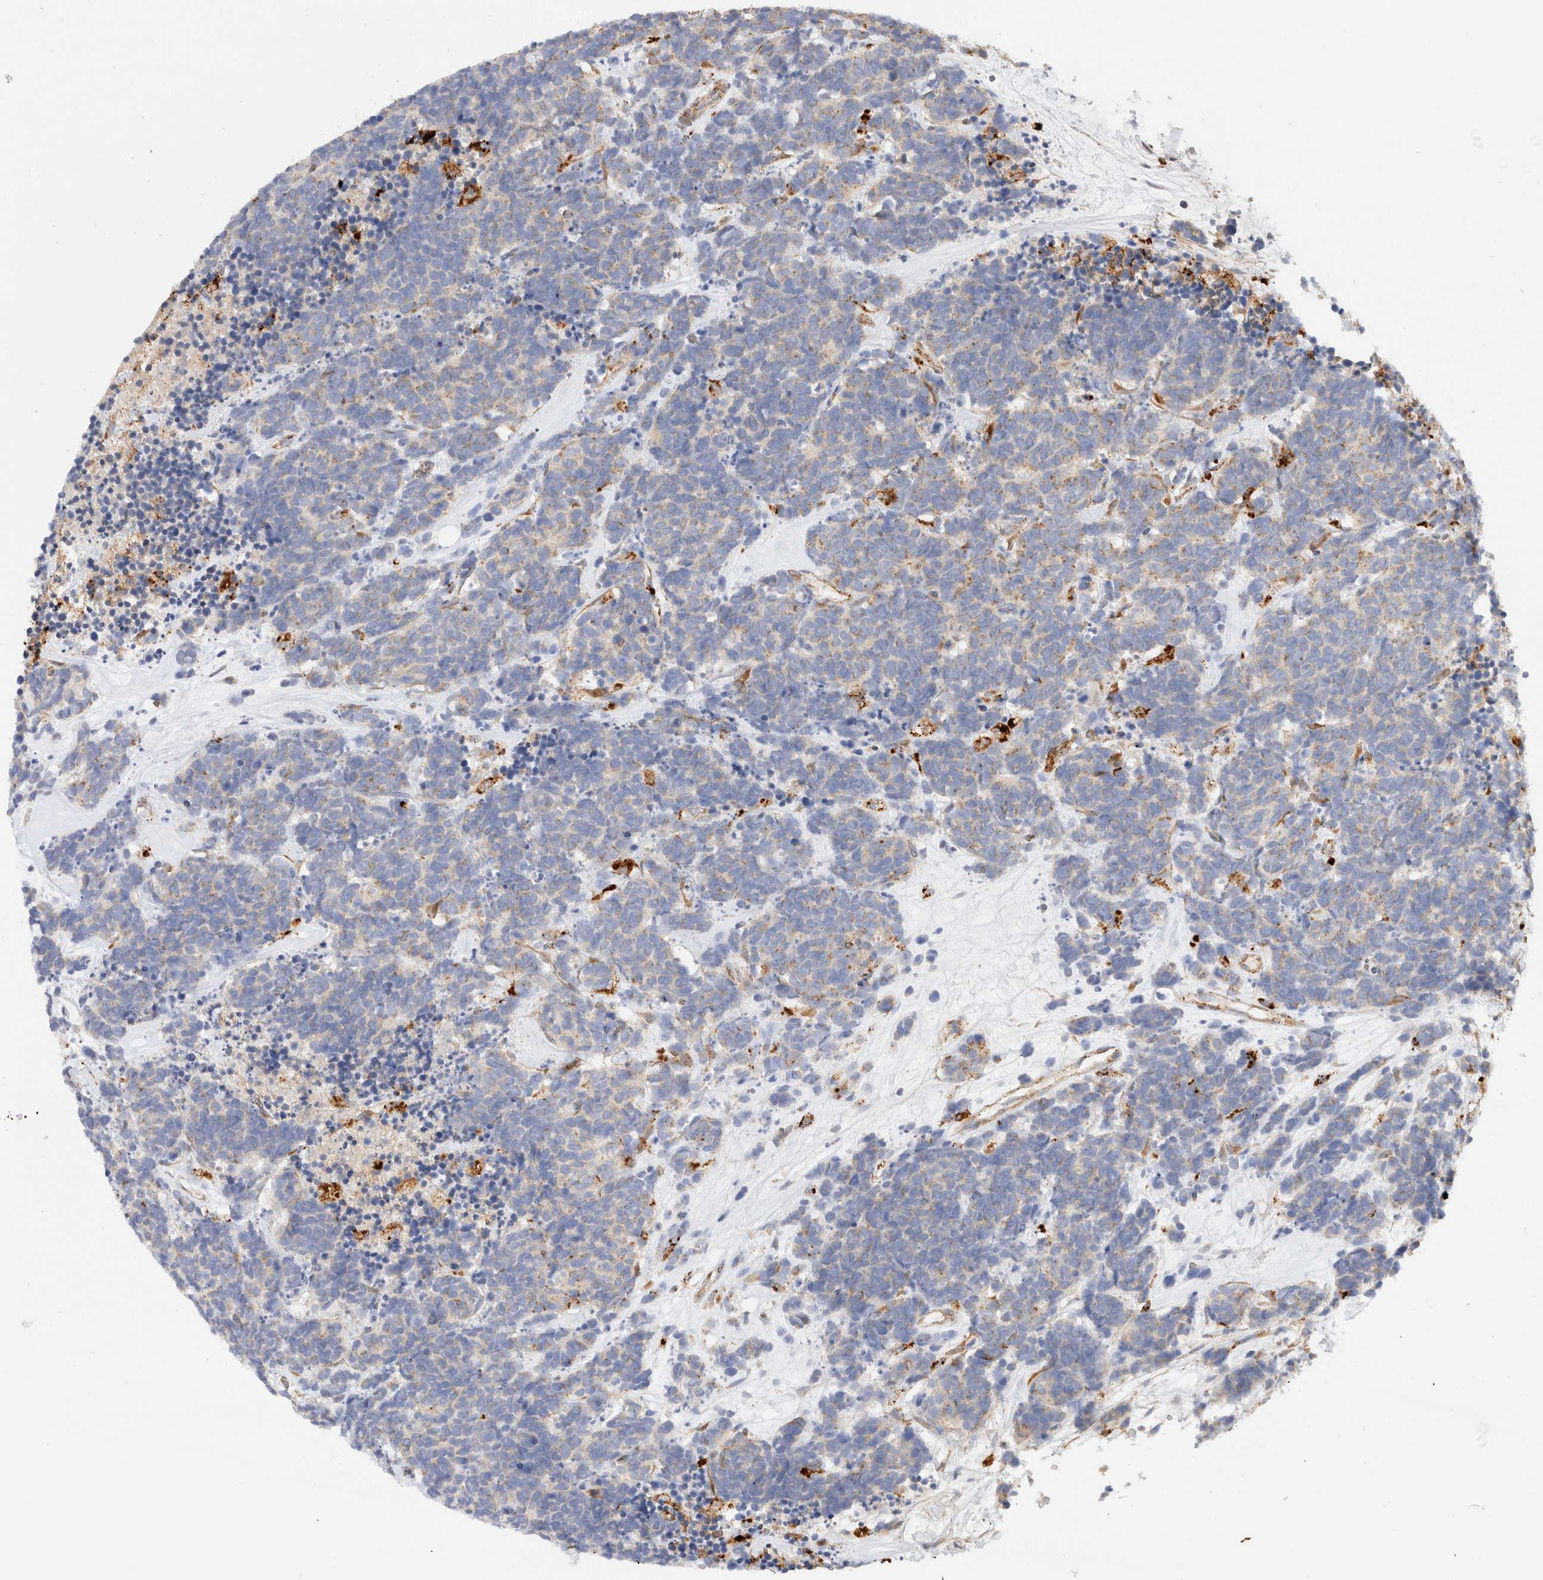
{"staining": {"intensity": "weak", "quantity": "<25%", "location": "cytoplasmic/membranous"}, "tissue": "carcinoid", "cell_type": "Tumor cells", "image_type": "cancer", "snomed": [{"axis": "morphology", "description": "Carcinoma, NOS"}, {"axis": "morphology", "description": "Carcinoid, malignant, NOS"}, {"axis": "topography", "description": "Urinary bladder"}], "caption": "Carcinoid was stained to show a protein in brown. There is no significant expression in tumor cells.", "gene": "RABEPK", "patient": {"sex": "male", "age": 57}}